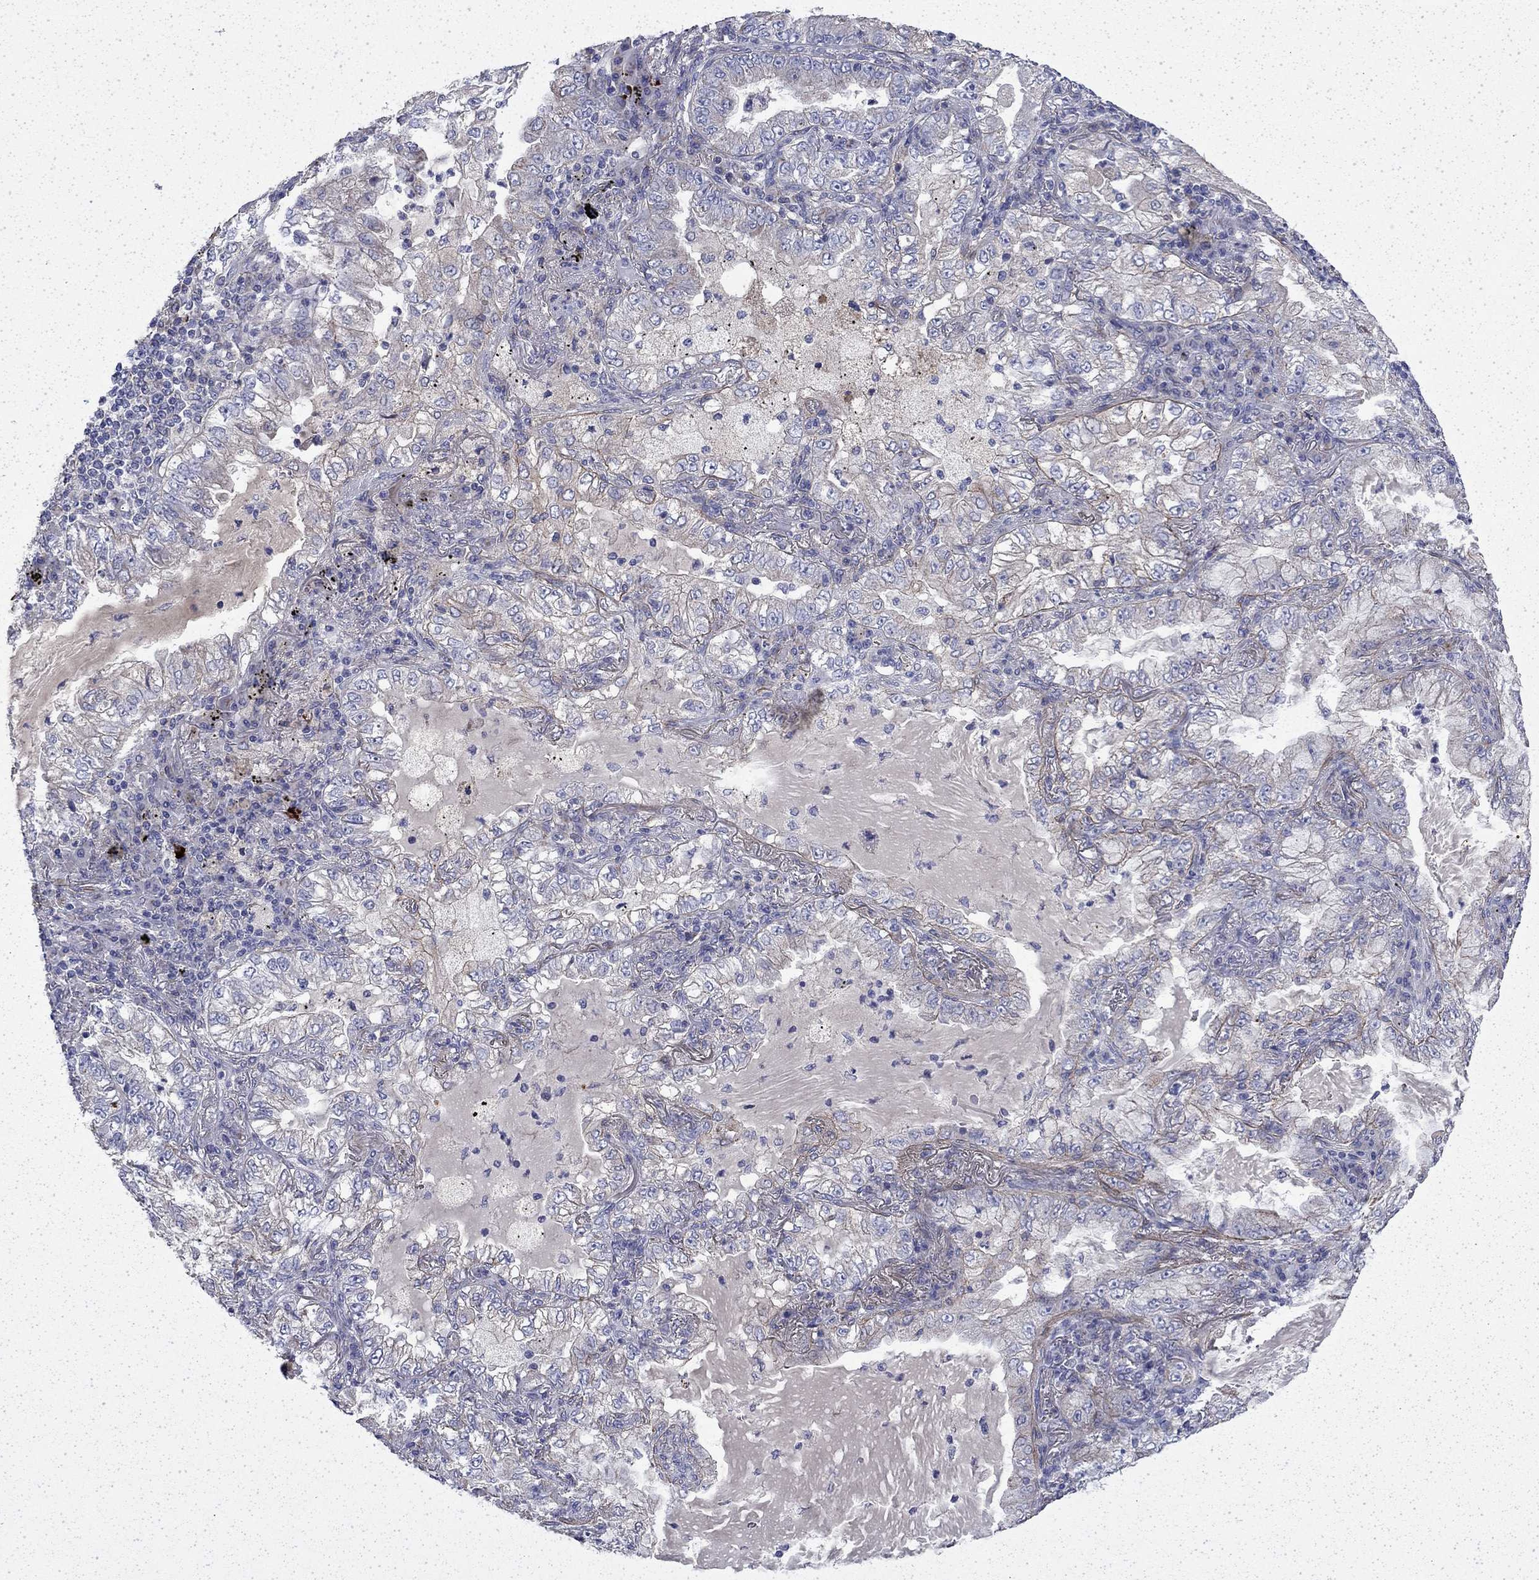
{"staining": {"intensity": "negative", "quantity": "none", "location": "none"}, "tissue": "lung cancer", "cell_type": "Tumor cells", "image_type": "cancer", "snomed": [{"axis": "morphology", "description": "Adenocarcinoma, NOS"}, {"axis": "topography", "description": "Lung"}], "caption": "Tumor cells are negative for brown protein staining in adenocarcinoma (lung).", "gene": "DTNA", "patient": {"sex": "female", "age": 73}}